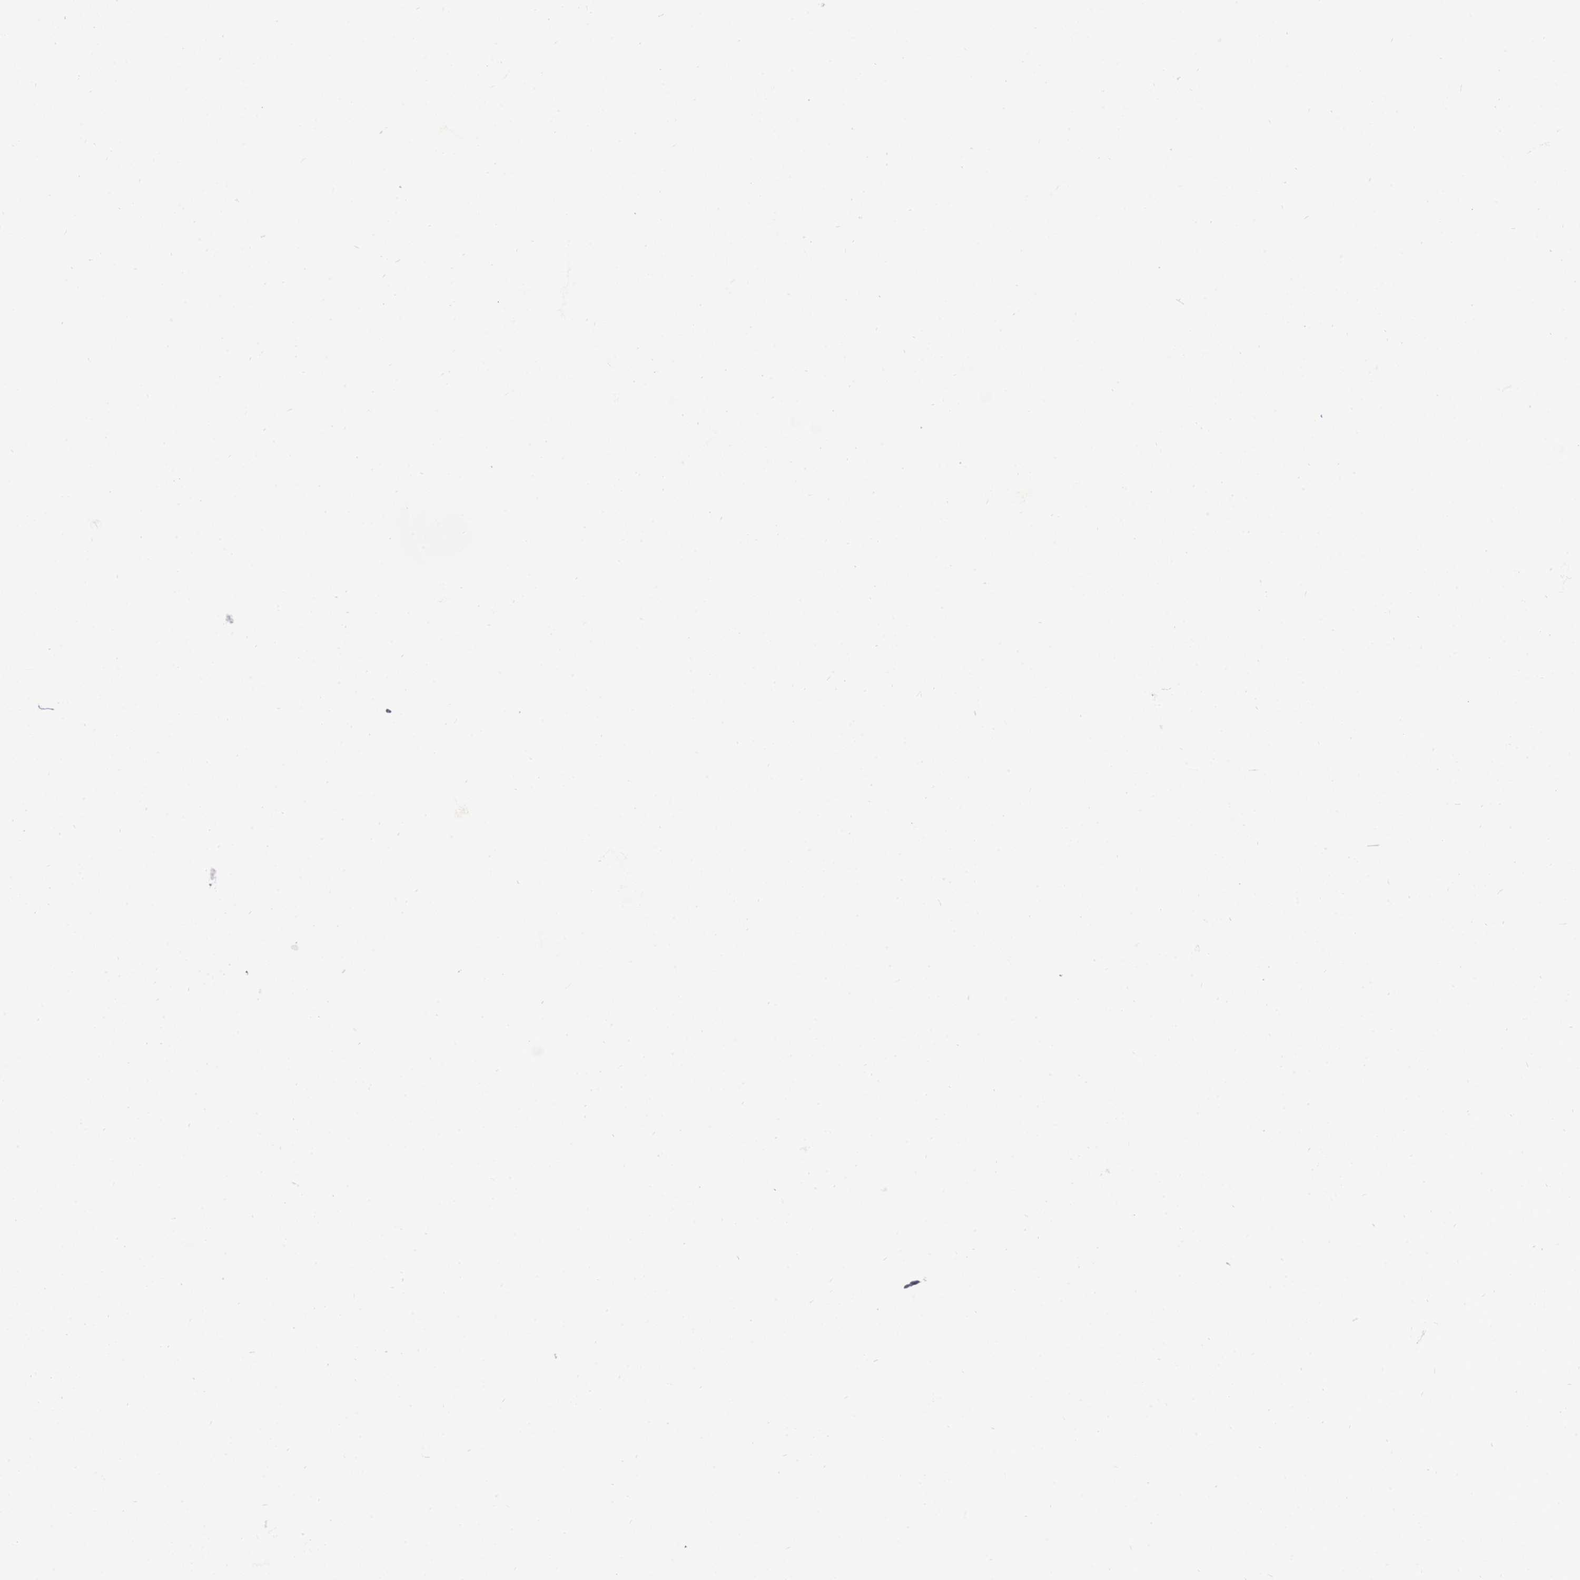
{"staining": {"intensity": "strong", "quantity": "<25%", "location": "cytoplasmic/membranous"}, "tissue": "vagina", "cell_type": "Squamous epithelial cells", "image_type": "normal", "snomed": [{"axis": "morphology", "description": "Normal tissue, NOS"}, {"axis": "topography", "description": "Vagina"}], "caption": "Squamous epithelial cells show medium levels of strong cytoplasmic/membranous staining in about <25% of cells in normal vagina. Immunohistochemistry (ihc) stains the protein in brown and the nuclei are stained blue.", "gene": "ART5", "patient": {"sex": "female", "age": 46}}